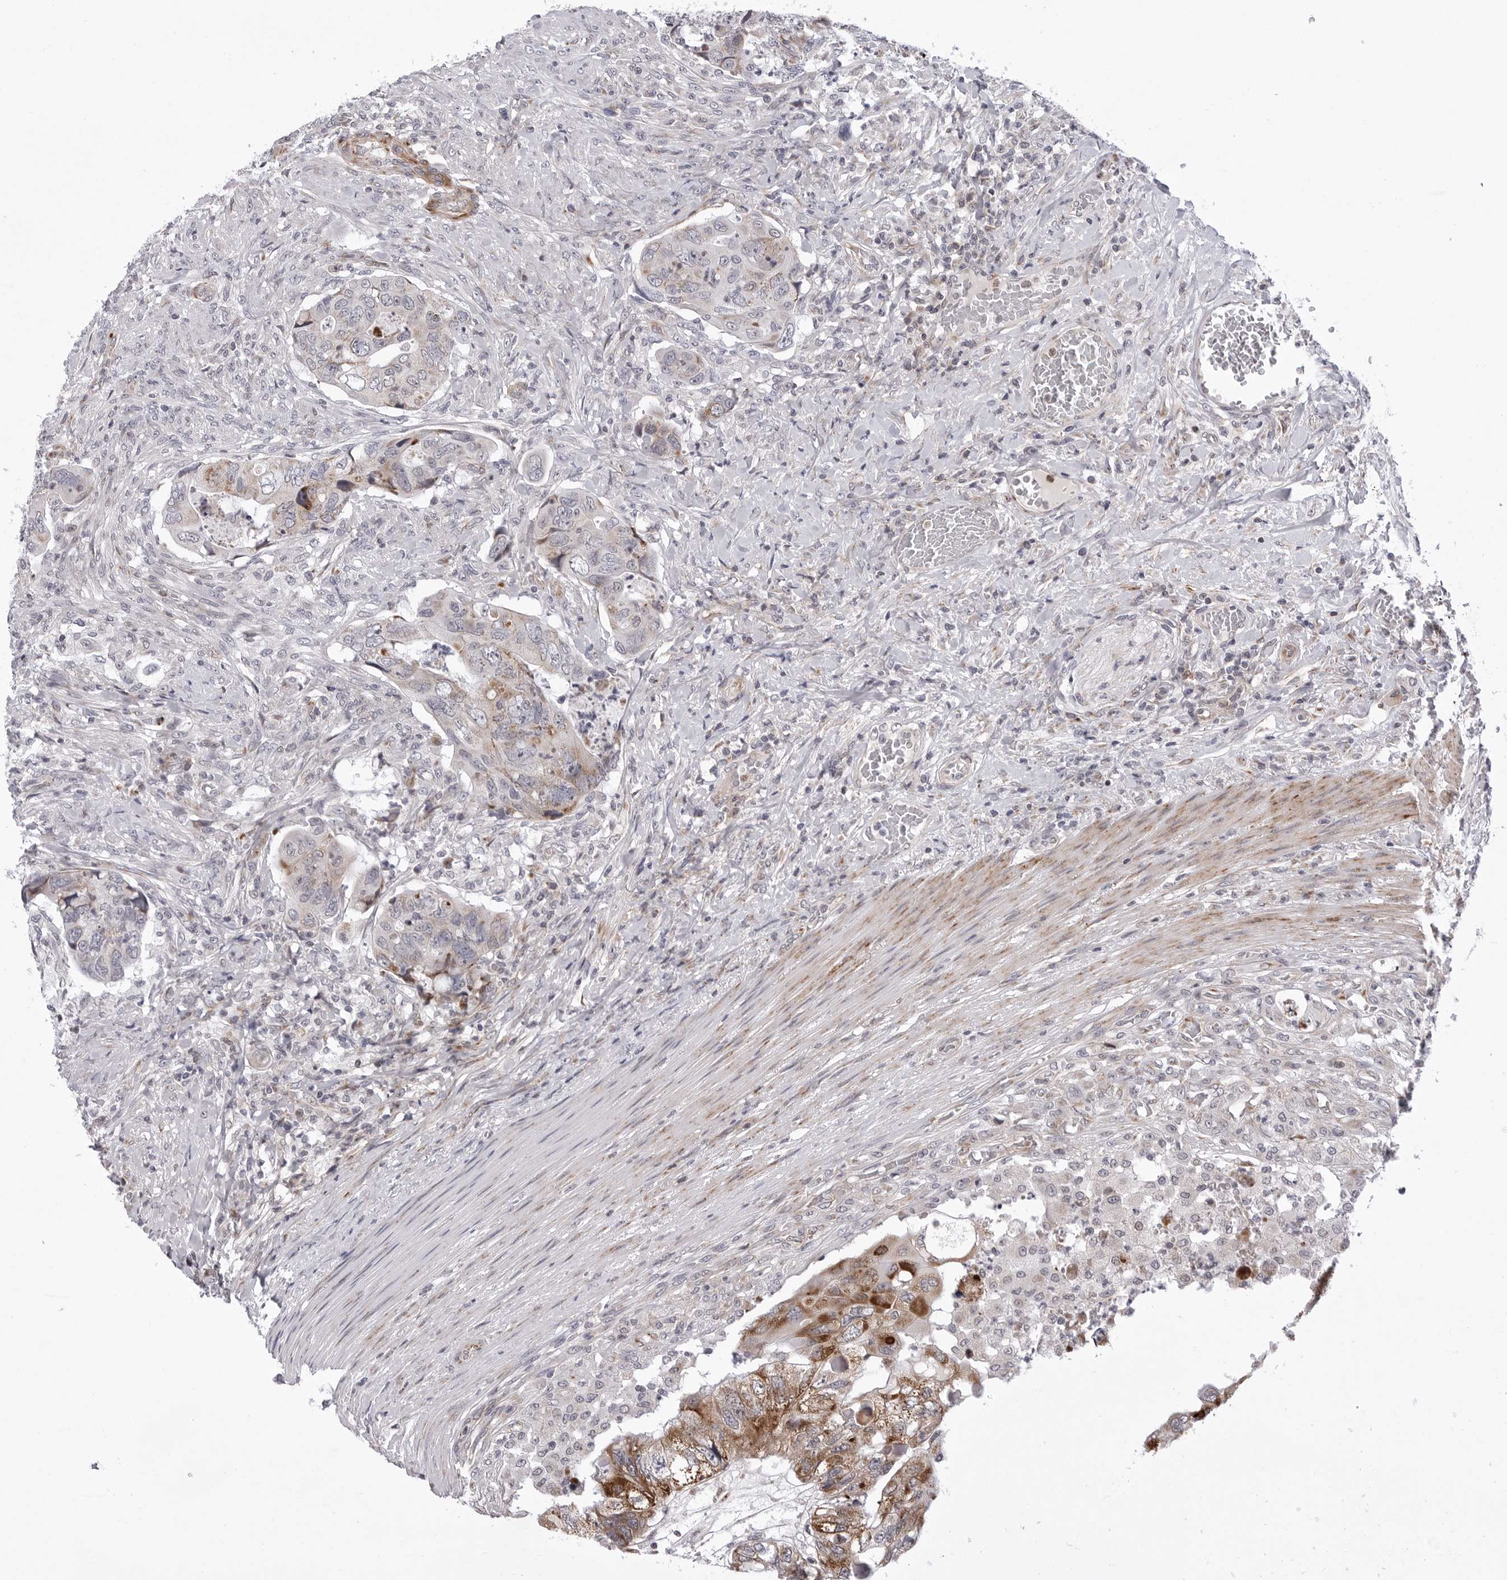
{"staining": {"intensity": "moderate", "quantity": "25%-75%", "location": "cytoplasmic/membranous"}, "tissue": "colorectal cancer", "cell_type": "Tumor cells", "image_type": "cancer", "snomed": [{"axis": "morphology", "description": "Adenocarcinoma, NOS"}, {"axis": "topography", "description": "Rectum"}], "caption": "Protein staining displays moderate cytoplasmic/membranous expression in approximately 25%-75% of tumor cells in colorectal adenocarcinoma. (DAB IHC with brightfield microscopy, high magnification).", "gene": "CDK20", "patient": {"sex": "male", "age": 63}}